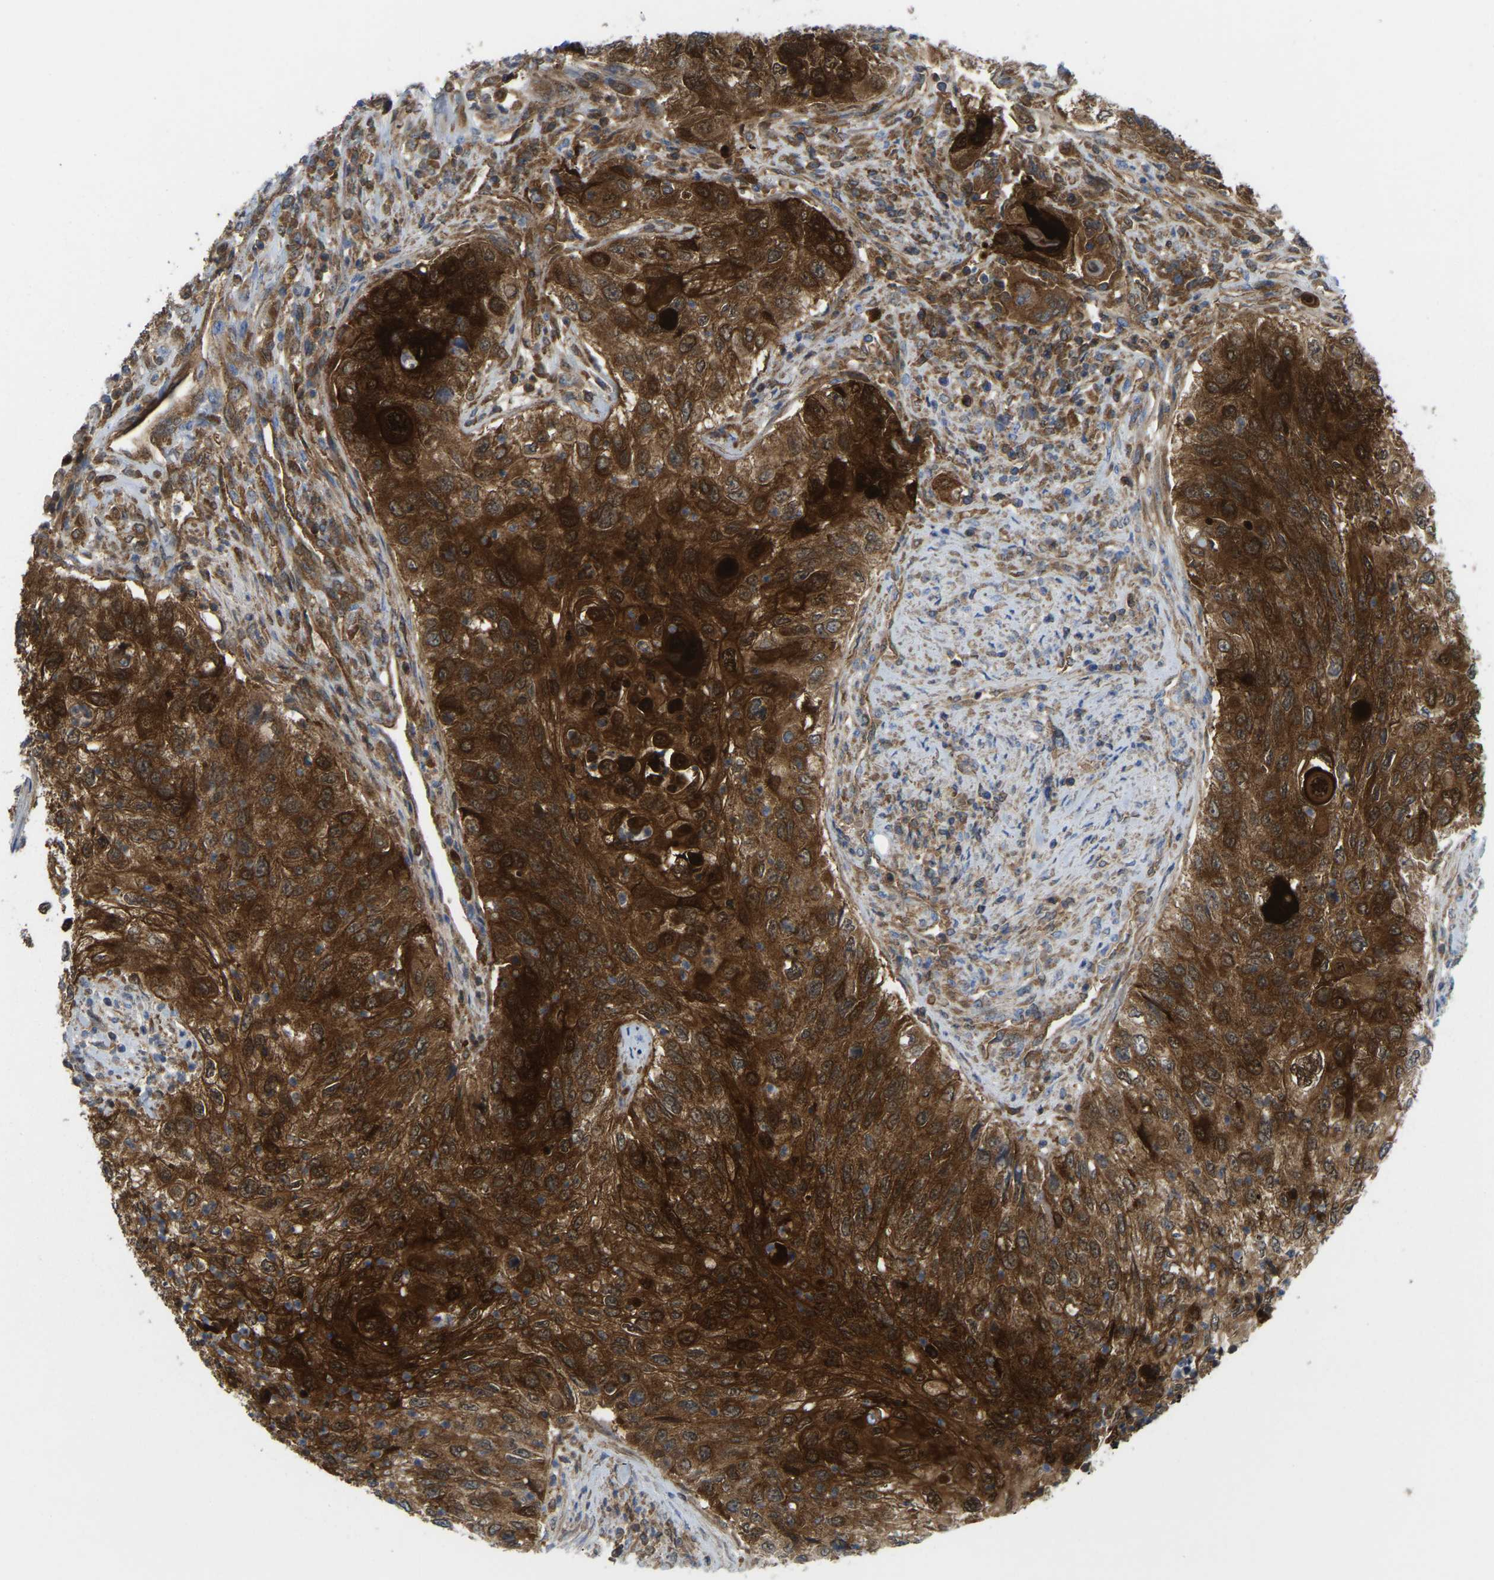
{"staining": {"intensity": "strong", "quantity": ">75%", "location": "cytoplasmic/membranous"}, "tissue": "urothelial cancer", "cell_type": "Tumor cells", "image_type": "cancer", "snomed": [{"axis": "morphology", "description": "Urothelial carcinoma, High grade"}, {"axis": "topography", "description": "Urinary bladder"}], "caption": "A brown stain labels strong cytoplasmic/membranous expression of a protein in urothelial carcinoma (high-grade) tumor cells. The staining is performed using DAB brown chromogen to label protein expression. The nuclei are counter-stained blue using hematoxylin.", "gene": "SERPINB5", "patient": {"sex": "female", "age": 60}}